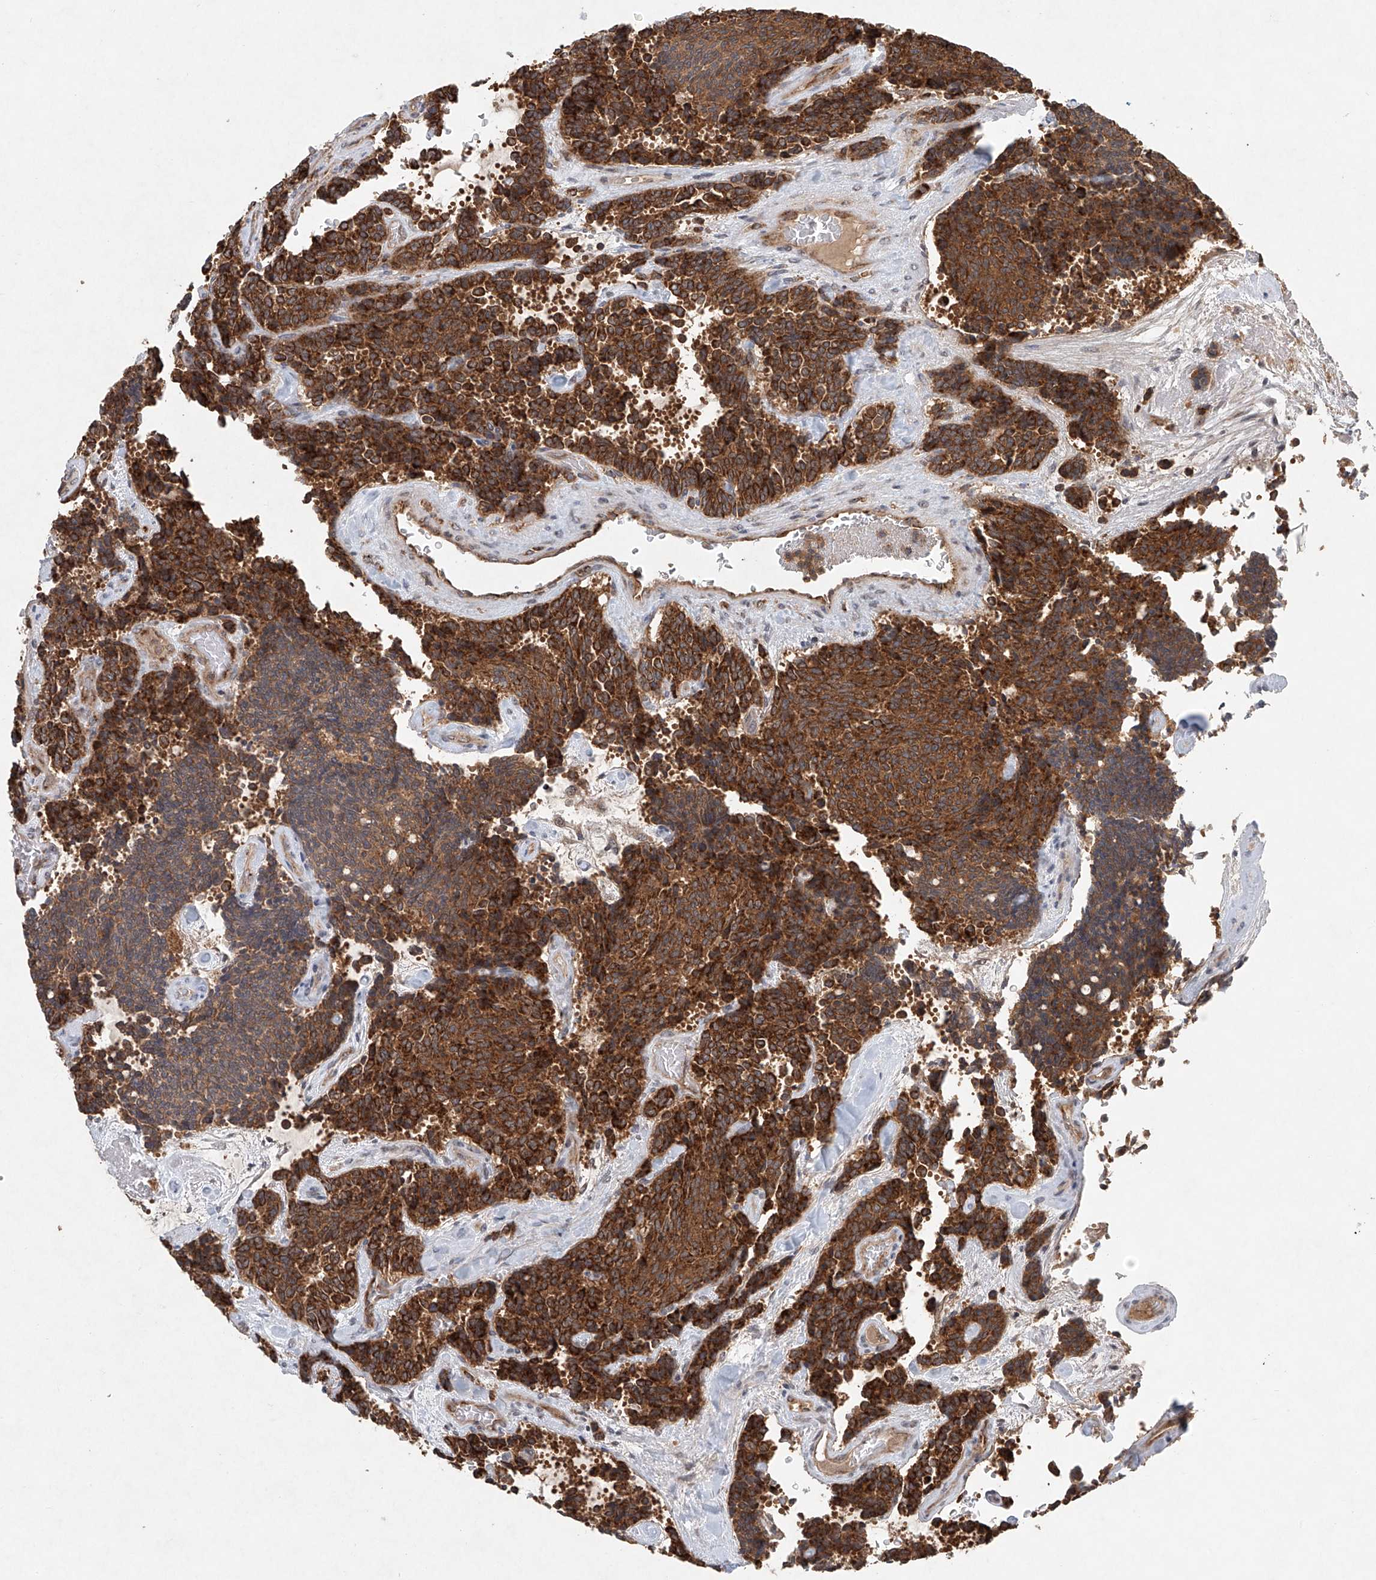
{"staining": {"intensity": "strong", "quantity": ">75%", "location": "cytoplasmic/membranous"}, "tissue": "carcinoid", "cell_type": "Tumor cells", "image_type": "cancer", "snomed": [{"axis": "morphology", "description": "Carcinoid, malignant, NOS"}, {"axis": "topography", "description": "Pancreas"}], "caption": "Tumor cells demonstrate strong cytoplasmic/membranous positivity in about >75% of cells in carcinoid.", "gene": "DCAF11", "patient": {"sex": "female", "age": 54}}